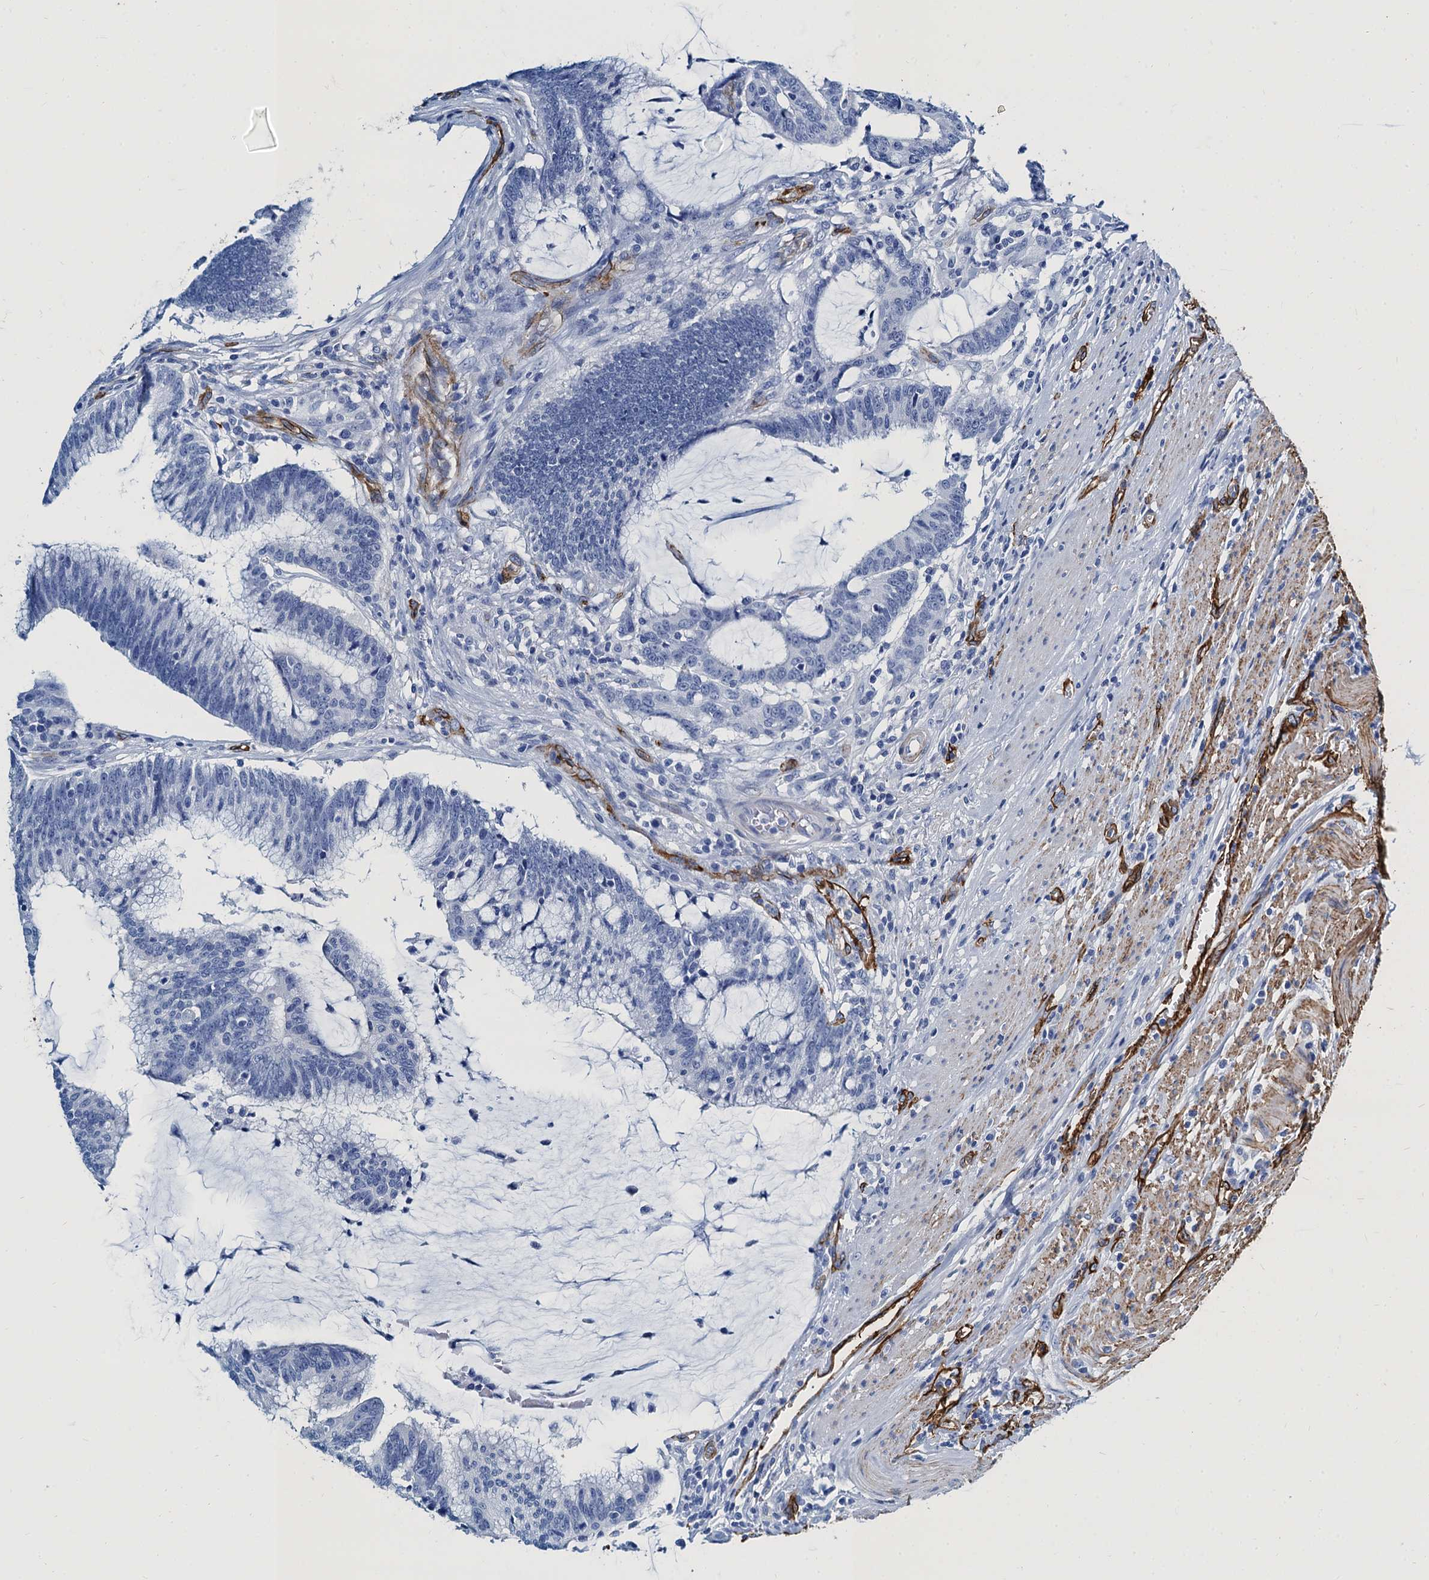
{"staining": {"intensity": "negative", "quantity": "none", "location": "none"}, "tissue": "colorectal cancer", "cell_type": "Tumor cells", "image_type": "cancer", "snomed": [{"axis": "morphology", "description": "Adenocarcinoma, NOS"}, {"axis": "topography", "description": "Rectum"}], "caption": "There is no significant staining in tumor cells of colorectal adenocarcinoma.", "gene": "CAVIN2", "patient": {"sex": "female", "age": 77}}